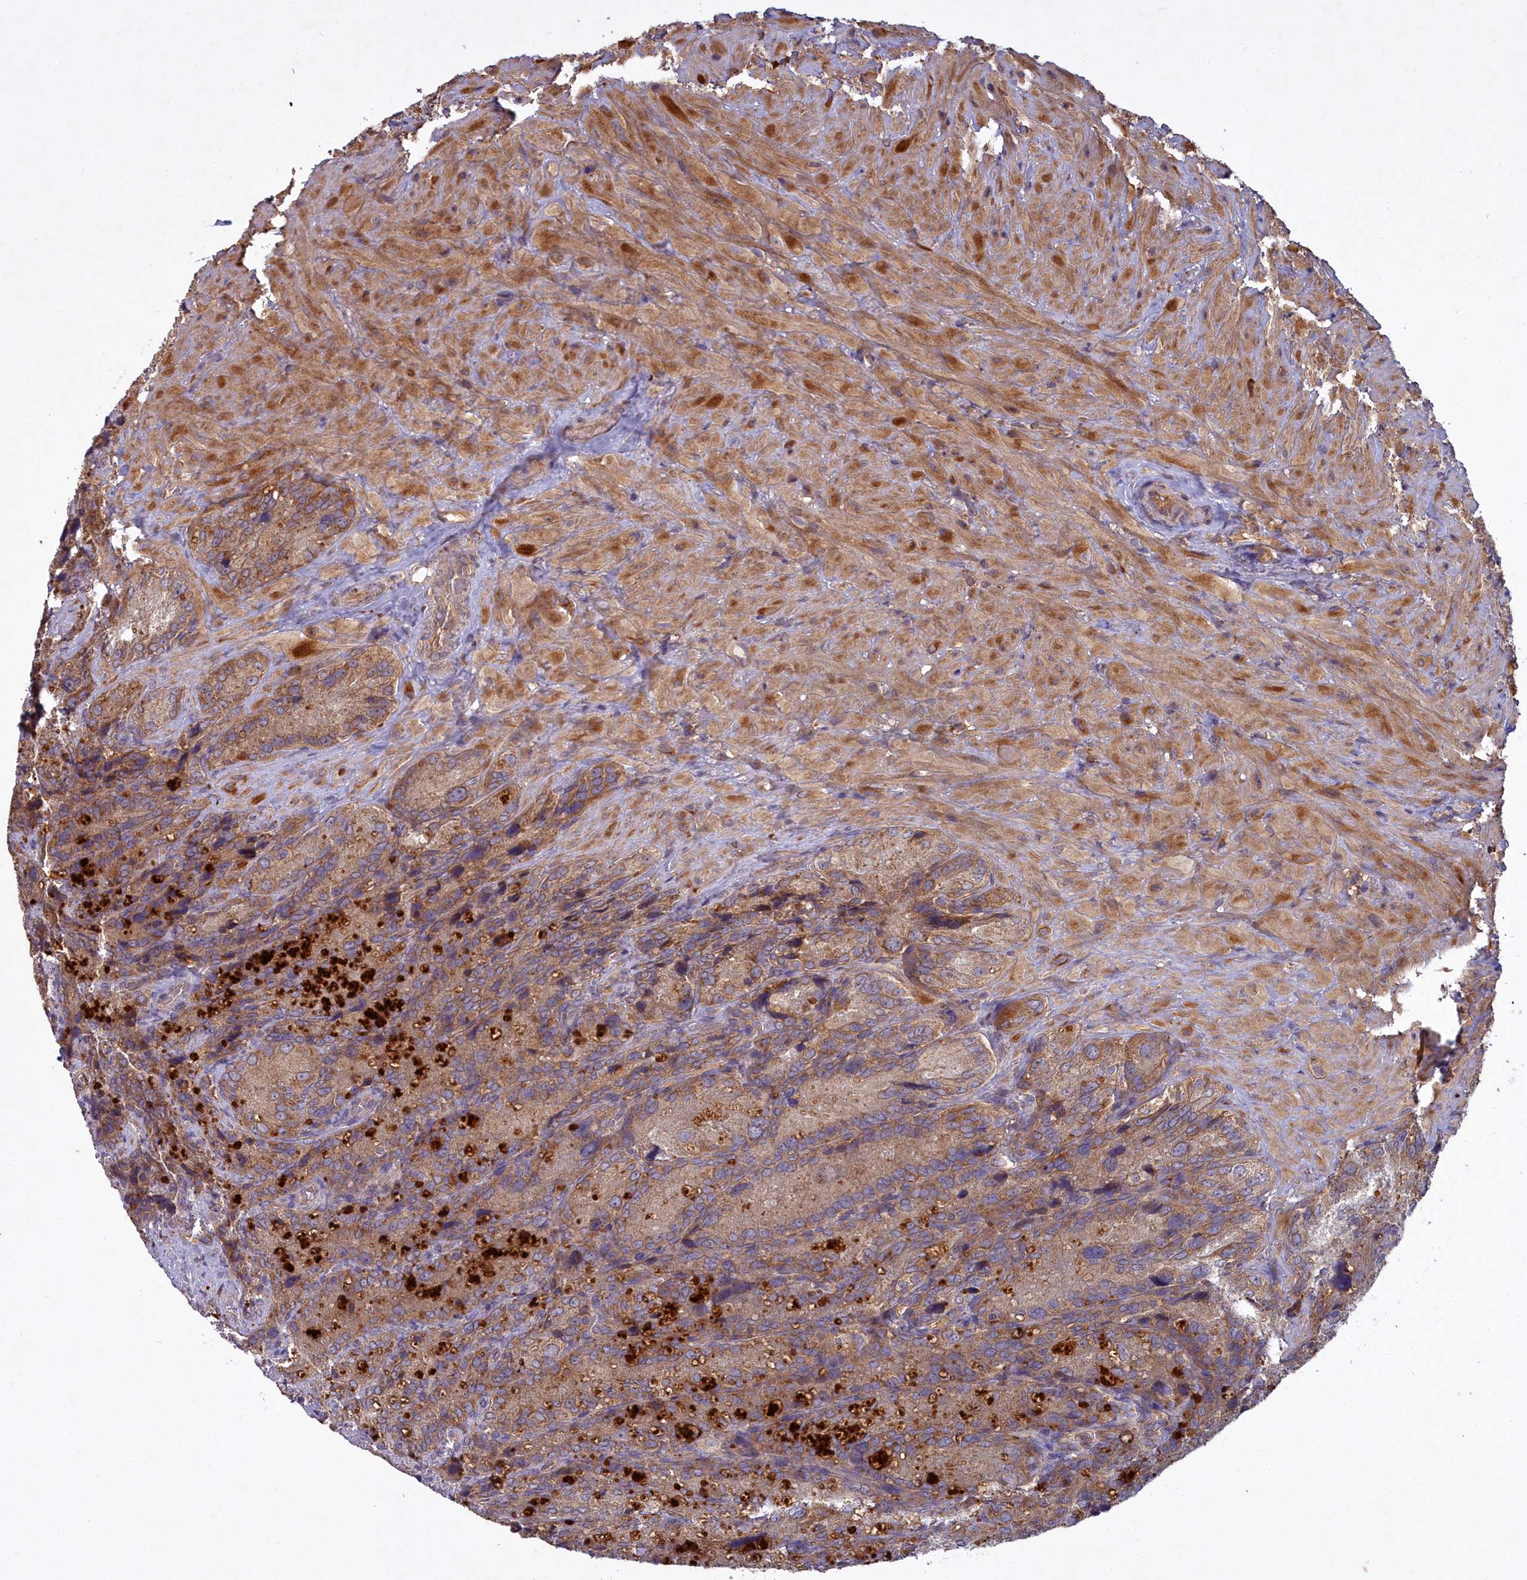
{"staining": {"intensity": "moderate", "quantity": ">75%", "location": "cytoplasmic/membranous"}, "tissue": "seminal vesicle", "cell_type": "Glandular cells", "image_type": "normal", "snomed": [{"axis": "morphology", "description": "Normal tissue, NOS"}, {"axis": "topography", "description": "Seminal veicle"}], "caption": "Seminal vesicle stained for a protein demonstrates moderate cytoplasmic/membranous positivity in glandular cells. The staining is performed using DAB brown chromogen to label protein expression. The nuclei are counter-stained blue using hematoxylin.", "gene": "CCDC167", "patient": {"sex": "male", "age": 62}}